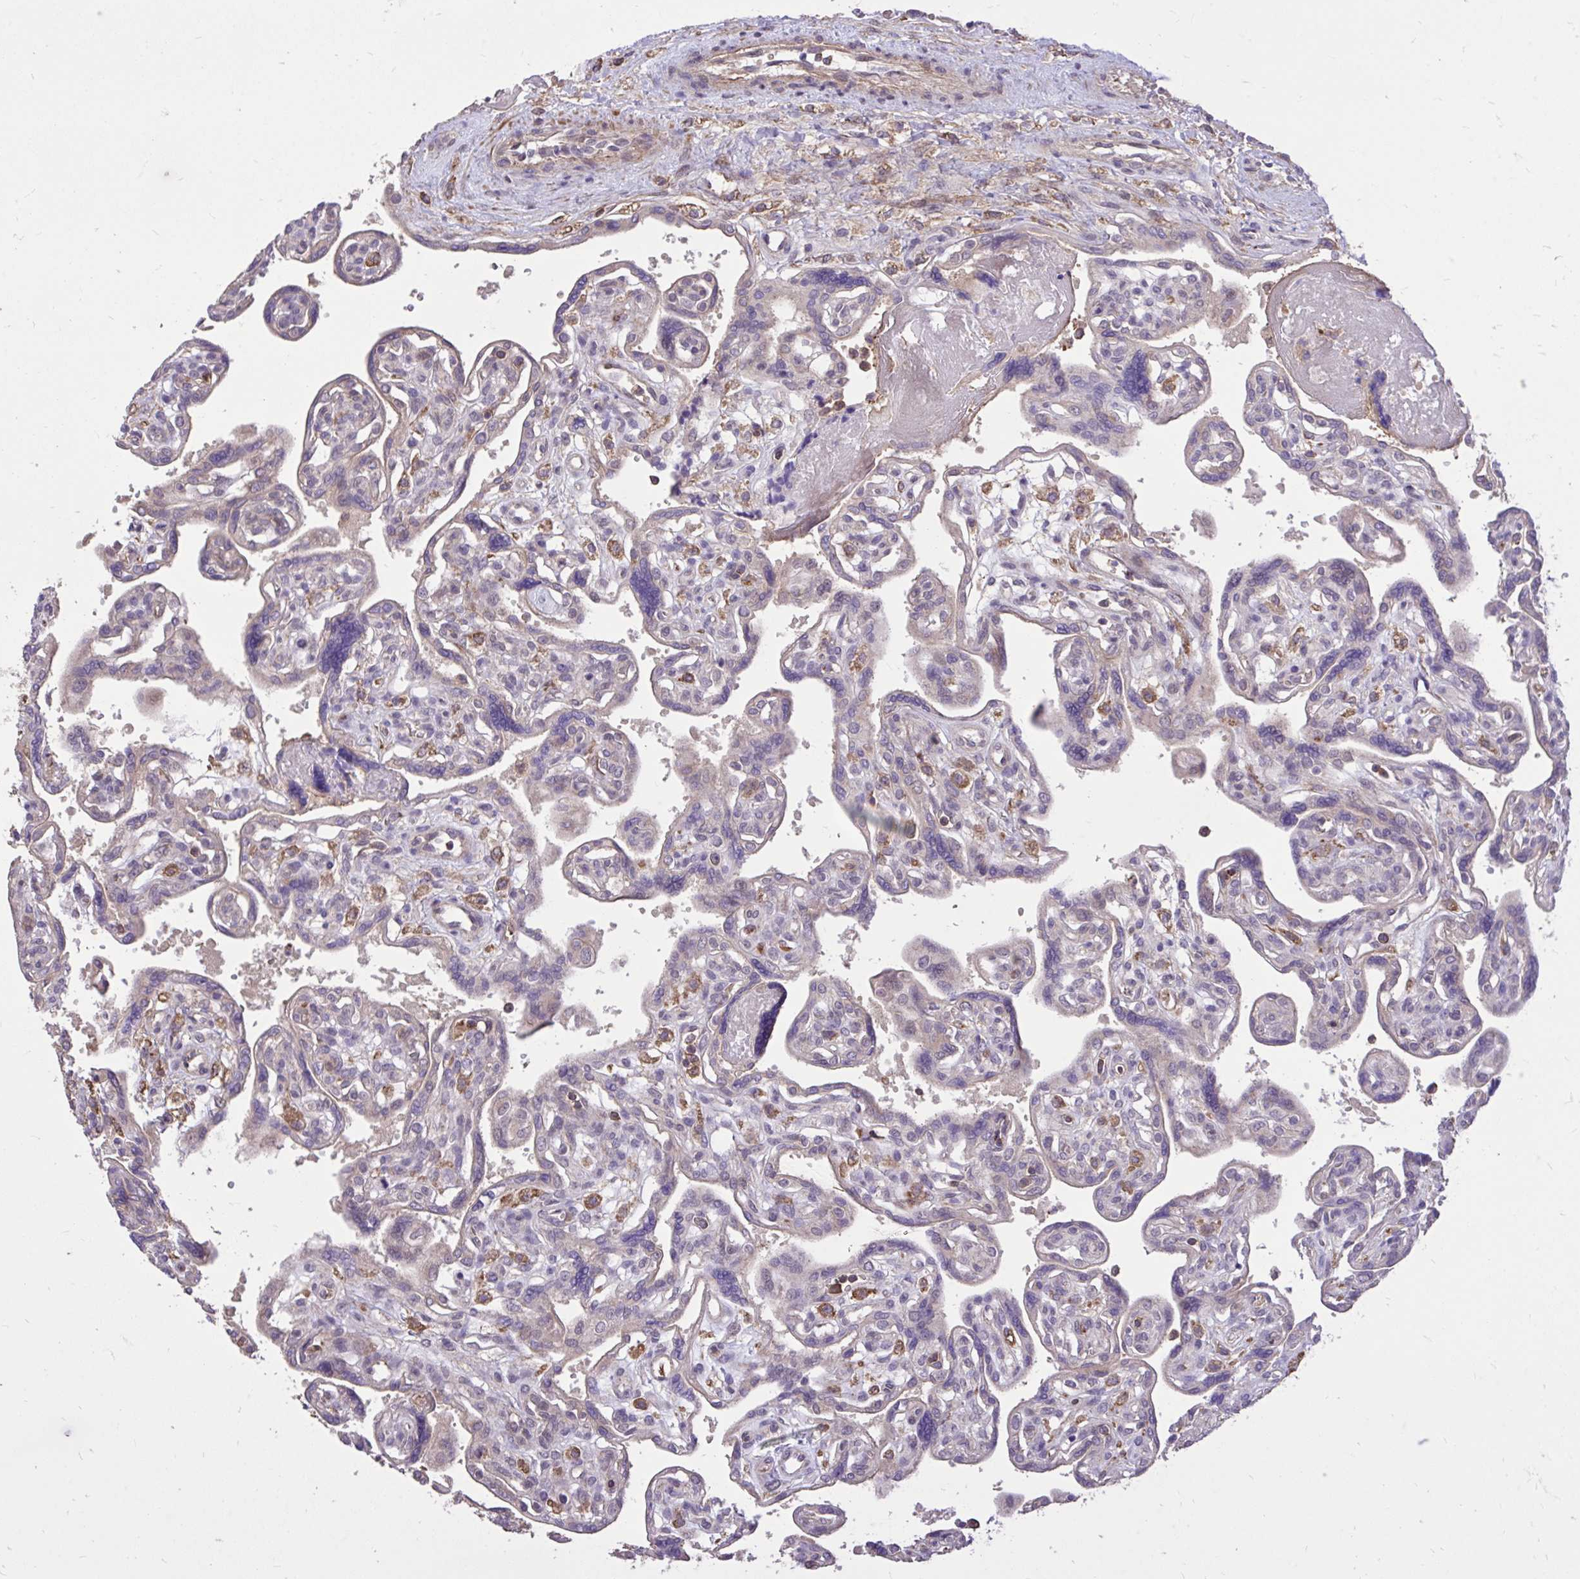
{"staining": {"intensity": "moderate", "quantity": ">75%", "location": "cytoplasmic/membranous"}, "tissue": "placenta", "cell_type": "Decidual cells", "image_type": "normal", "snomed": [{"axis": "morphology", "description": "Normal tissue, NOS"}, {"axis": "topography", "description": "Placenta"}], "caption": "Brown immunohistochemical staining in unremarkable placenta exhibits moderate cytoplasmic/membranous staining in about >75% of decidual cells. (DAB (3,3'-diaminobenzidine) IHC with brightfield microscopy, high magnification).", "gene": "IGFL2", "patient": {"sex": "female", "age": 39}}